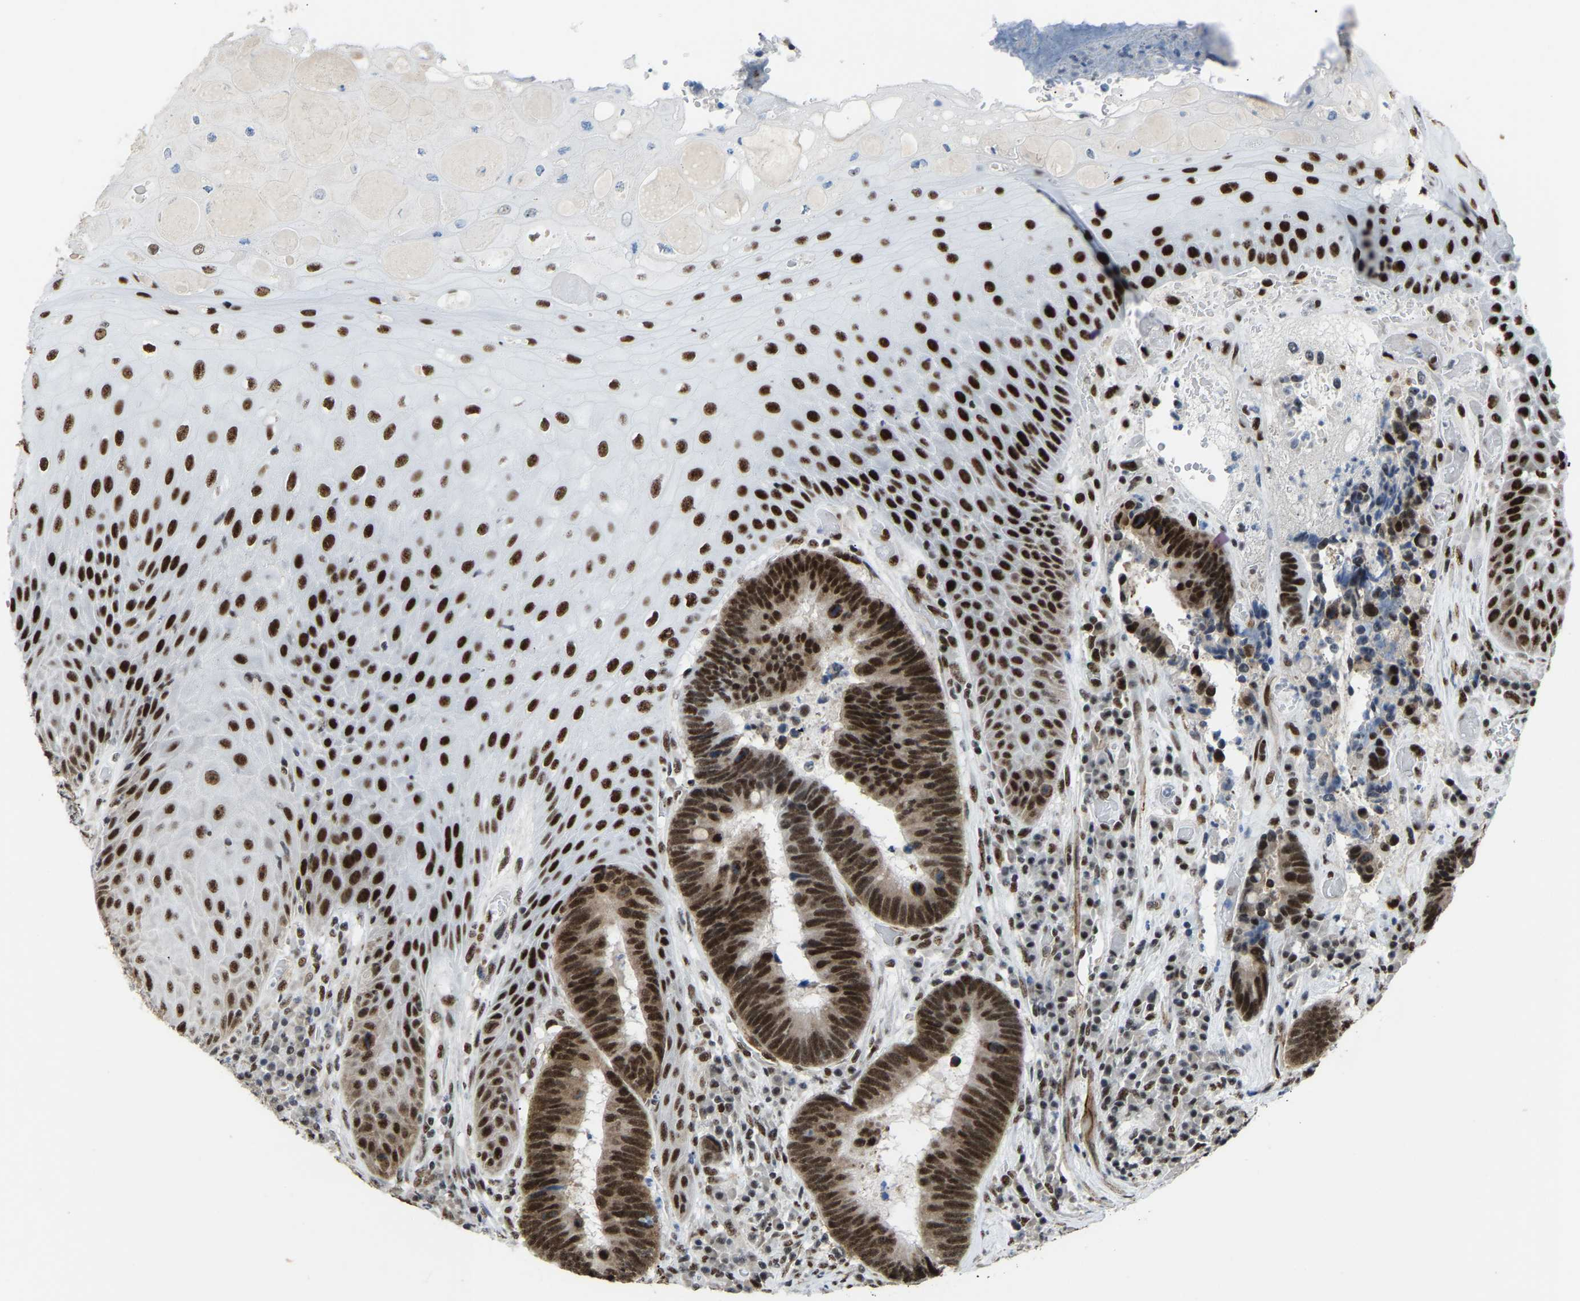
{"staining": {"intensity": "strong", "quantity": ">75%", "location": "nuclear"}, "tissue": "colorectal cancer", "cell_type": "Tumor cells", "image_type": "cancer", "snomed": [{"axis": "morphology", "description": "Adenocarcinoma, NOS"}, {"axis": "topography", "description": "Rectum"}, {"axis": "topography", "description": "Anal"}], "caption": "Colorectal cancer stained with a protein marker demonstrates strong staining in tumor cells.", "gene": "DDX5", "patient": {"sex": "female", "age": 89}}